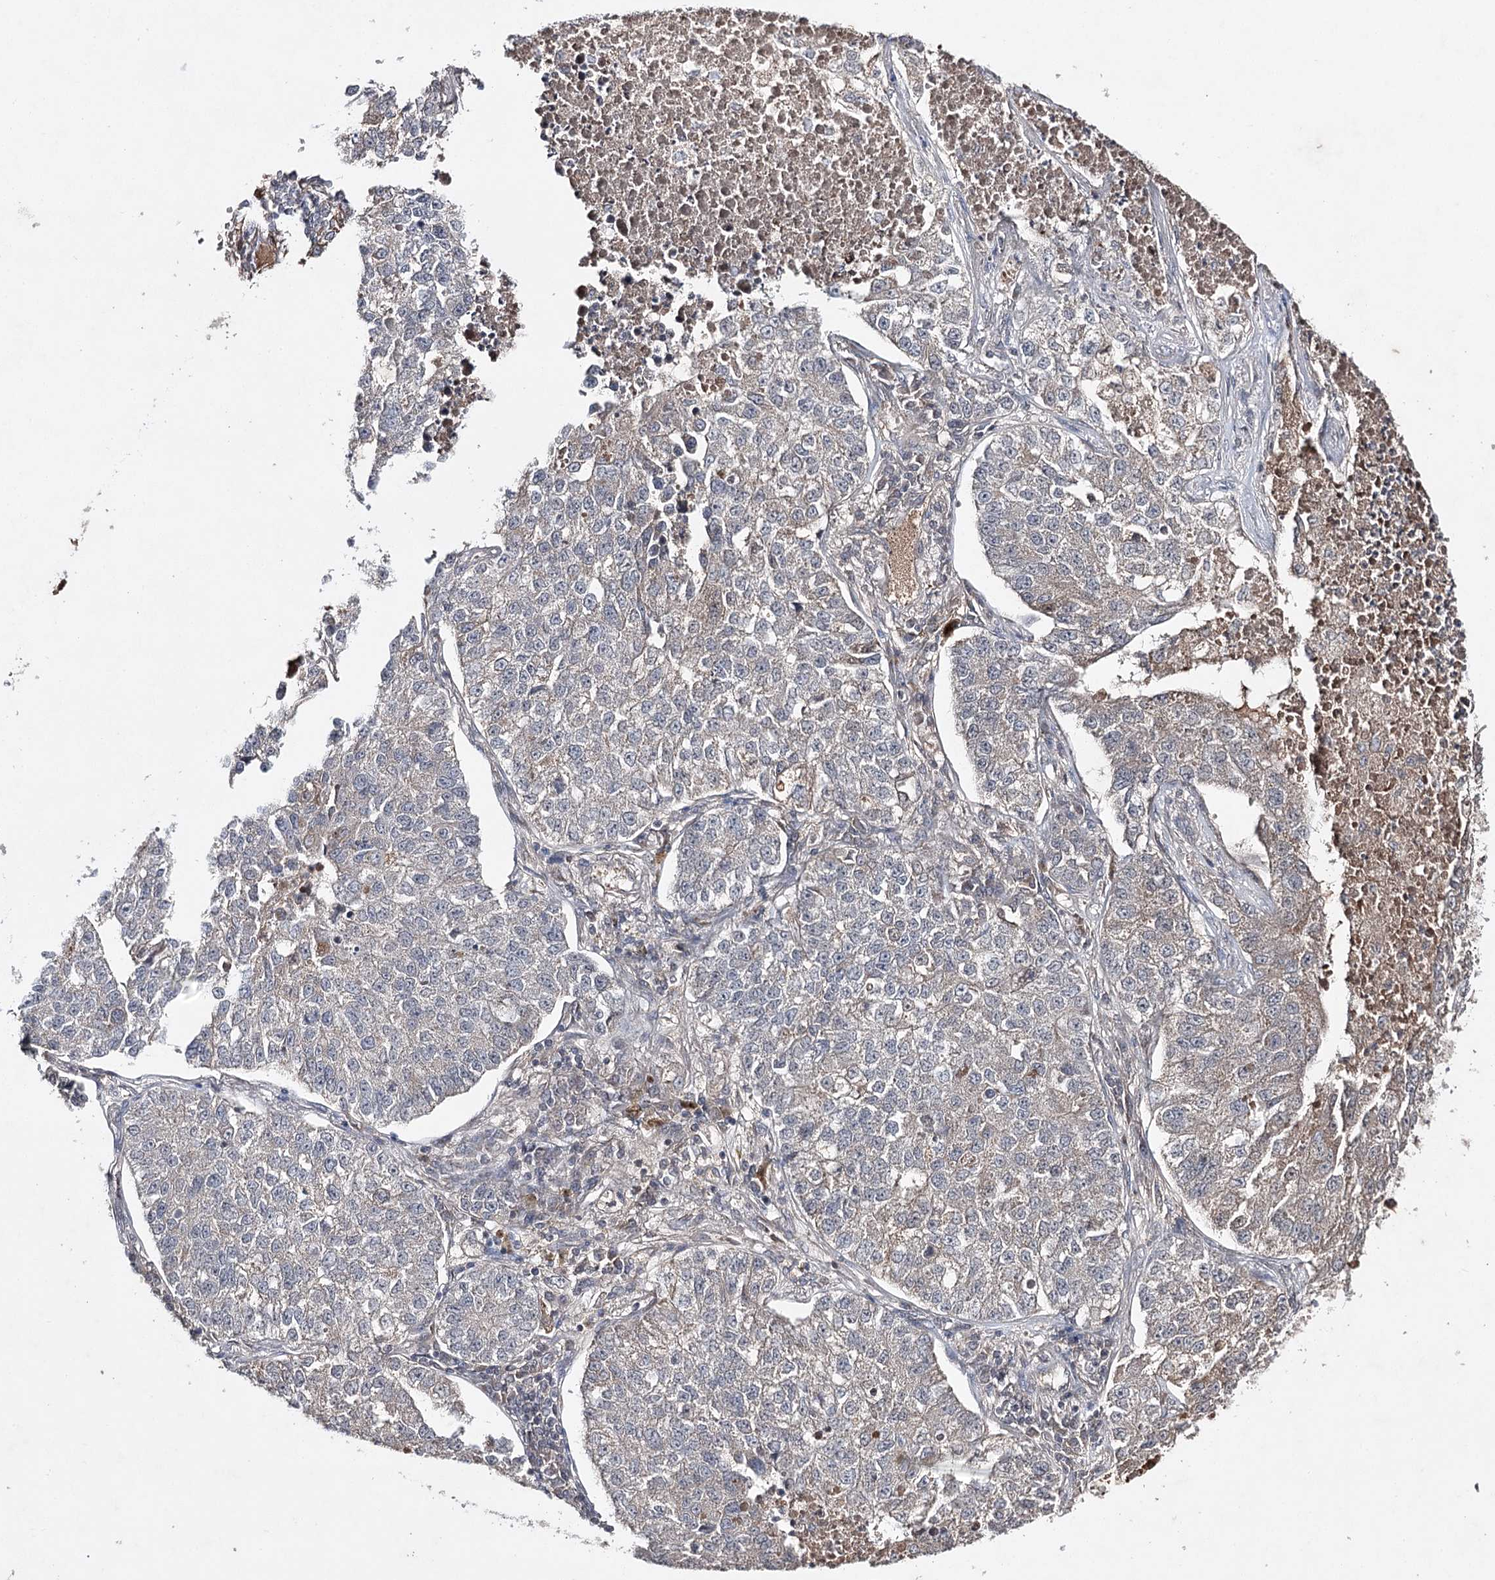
{"staining": {"intensity": "negative", "quantity": "none", "location": "none"}, "tissue": "lung cancer", "cell_type": "Tumor cells", "image_type": "cancer", "snomed": [{"axis": "morphology", "description": "Adenocarcinoma, NOS"}, {"axis": "topography", "description": "Lung"}], "caption": "Micrograph shows no significant protein positivity in tumor cells of lung adenocarcinoma. The staining is performed using DAB (3,3'-diaminobenzidine) brown chromogen with nuclei counter-stained in using hematoxylin.", "gene": "SYNGR3", "patient": {"sex": "male", "age": 49}}